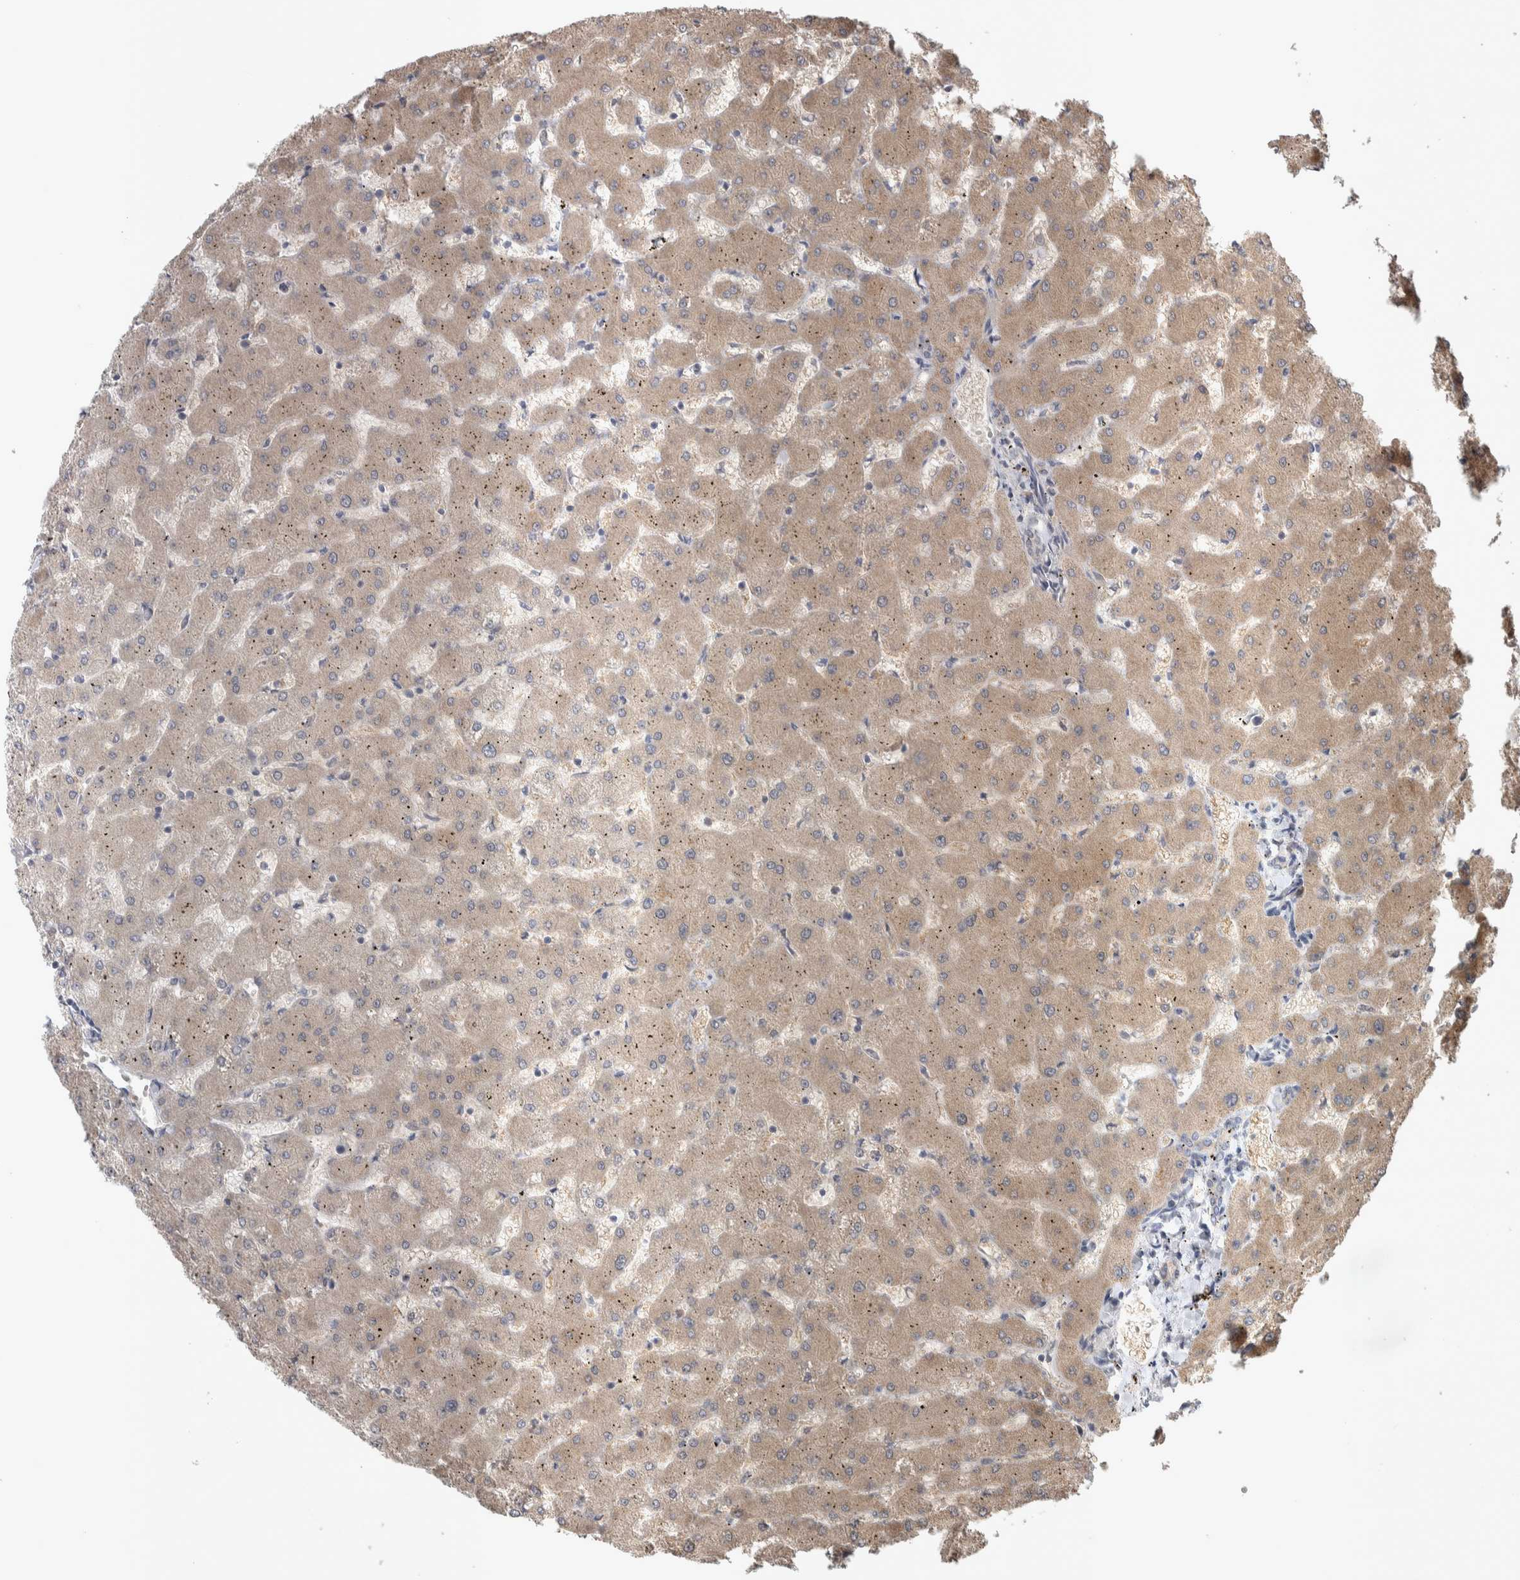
{"staining": {"intensity": "weak", "quantity": ">75%", "location": "cytoplasmic/membranous"}, "tissue": "liver", "cell_type": "Cholangiocytes", "image_type": "normal", "snomed": [{"axis": "morphology", "description": "Normal tissue, NOS"}, {"axis": "topography", "description": "Liver"}], "caption": "Immunohistochemical staining of benign liver shows weak cytoplasmic/membranous protein staining in approximately >75% of cholangiocytes. Nuclei are stained in blue.", "gene": "SRP68", "patient": {"sex": "female", "age": 63}}